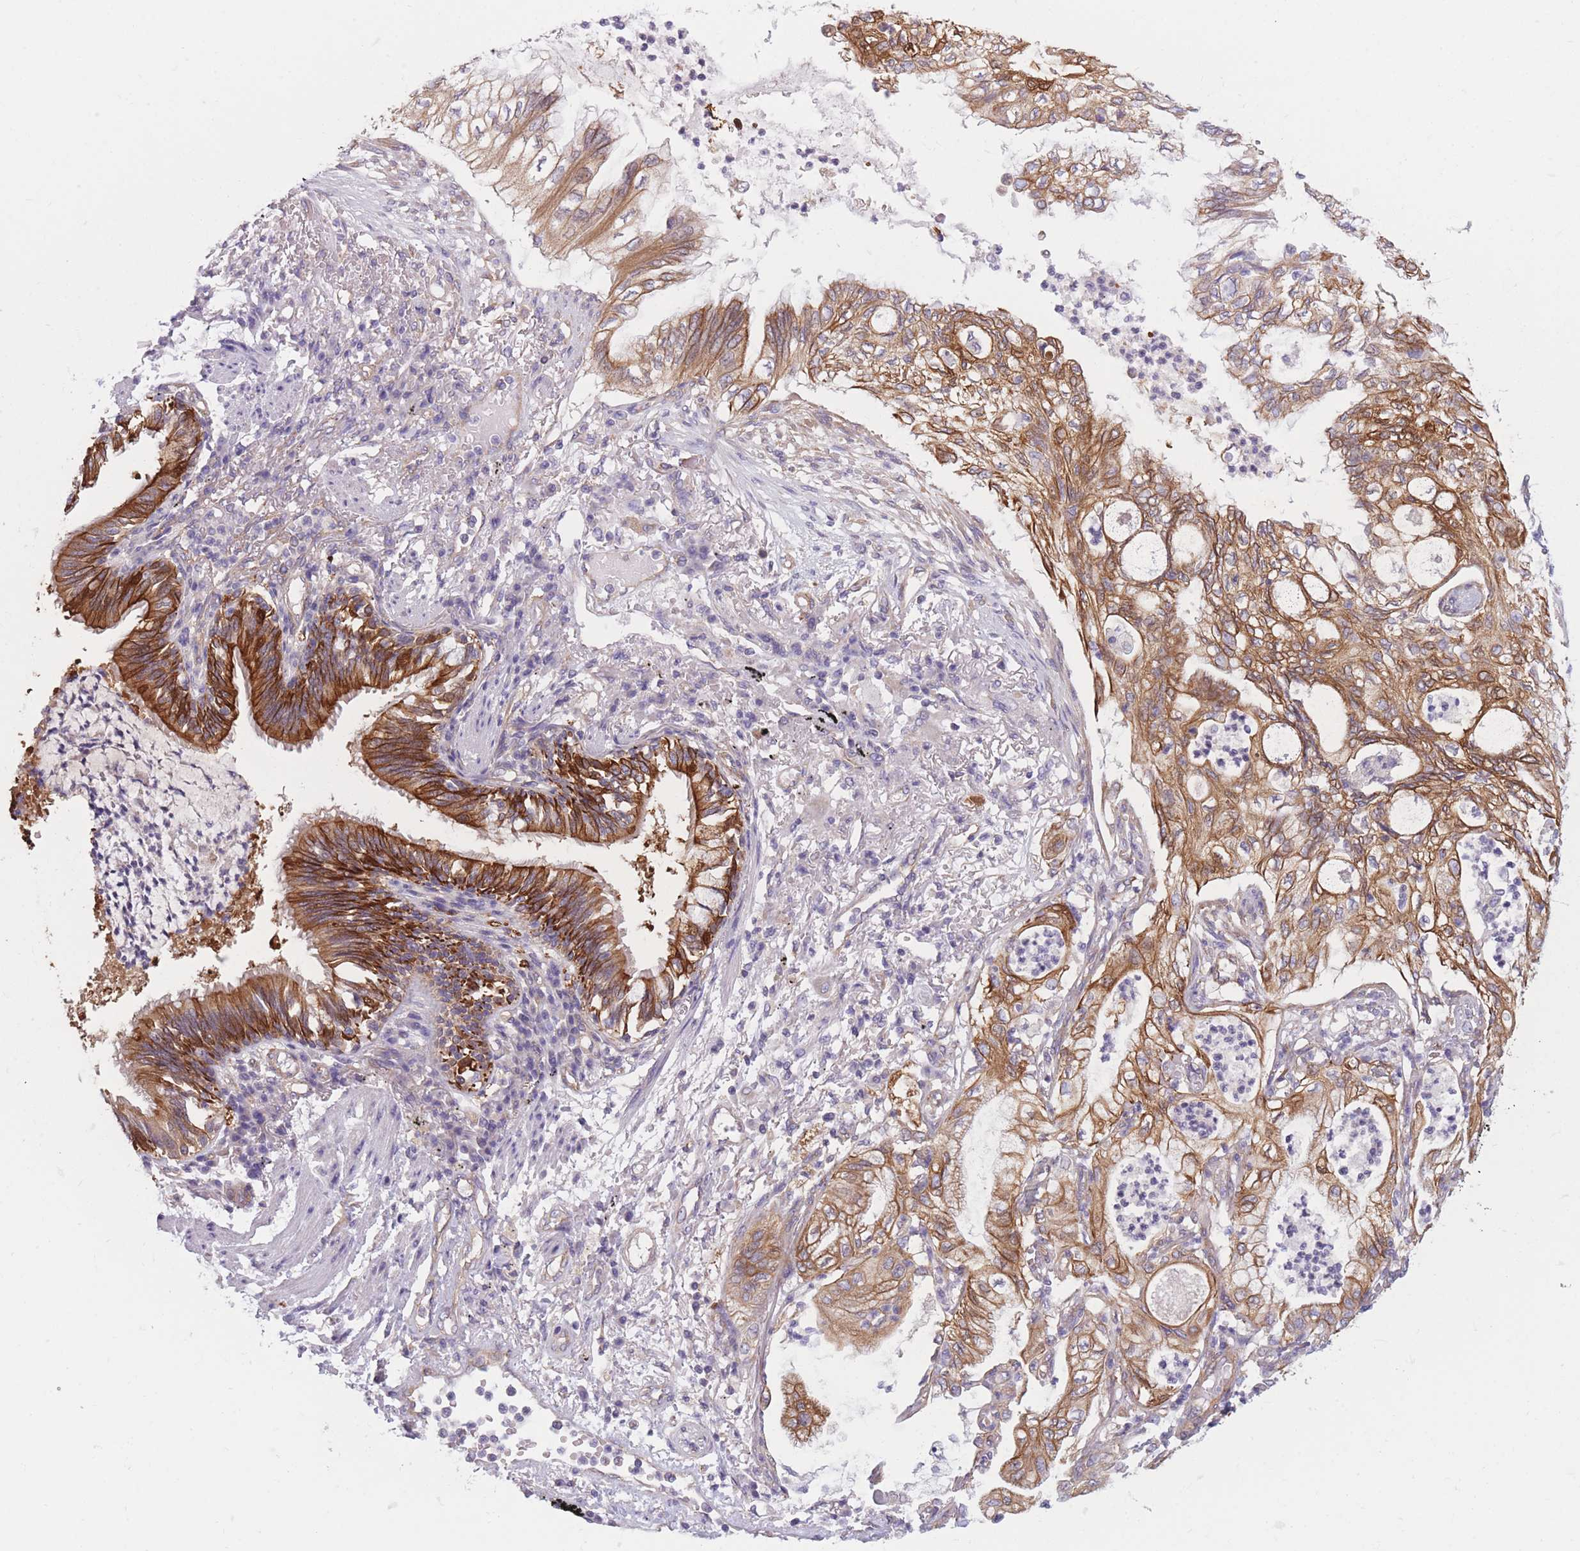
{"staining": {"intensity": "moderate", "quantity": ">75%", "location": "cytoplasmic/membranous"}, "tissue": "lung cancer", "cell_type": "Tumor cells", "image_type": "cancer", "snomed": [{"axis": "morphology", "description": "Adenocarcinoma, NOS"}, {"axis": "topography", "description": "Lung"}], "caption": "Immunohistochemical staining of lung cancer (adenocarcinoma) shows moderate cytoplasmic/membranous protein staining in about >75% of tumor cells.", "gene": "SERPINB3", "patient": {"sex": "female", "age": 70}}